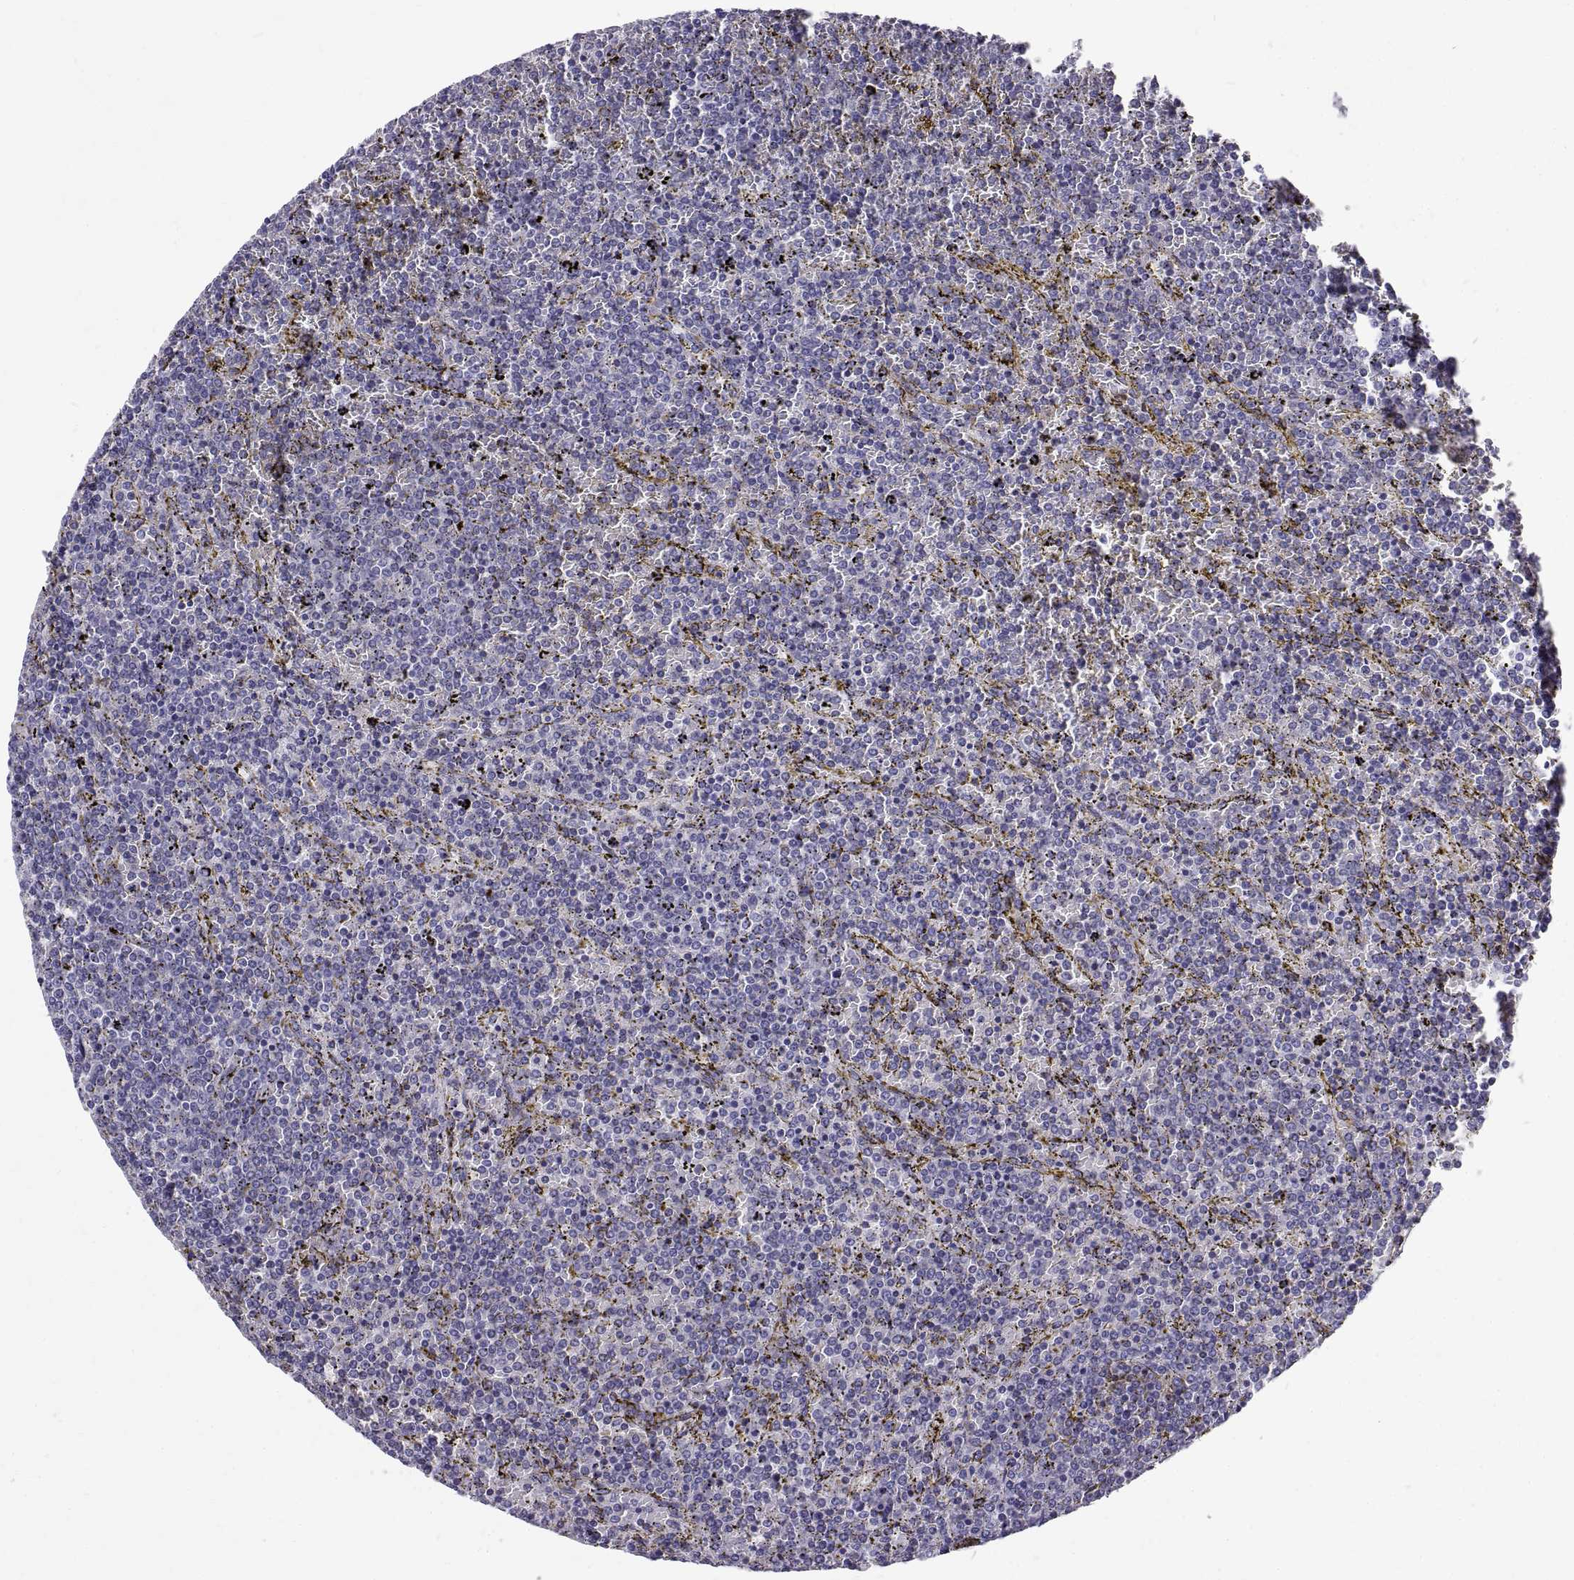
{"staining": {"intensity": "negative", "quantity": "none", "location": "none"}, "tissue": "lymphoma", "cell_type": "Tumor cells", "image_type": "cancer", "snomed": [{"axis": "morphology", "description": "Malignant lymphoma, non-Hodgkin's type, Low grade"}, {"axis": "topography", "description": "Spleen"}], "caption": "DAB immunohistochemical staining of low-grade malignant lymphoma, non-Hodgkin's type displays no significant staining in tumor cells.", "gene": "GNG12", "patient": {"sex": "female", "age": 77}}